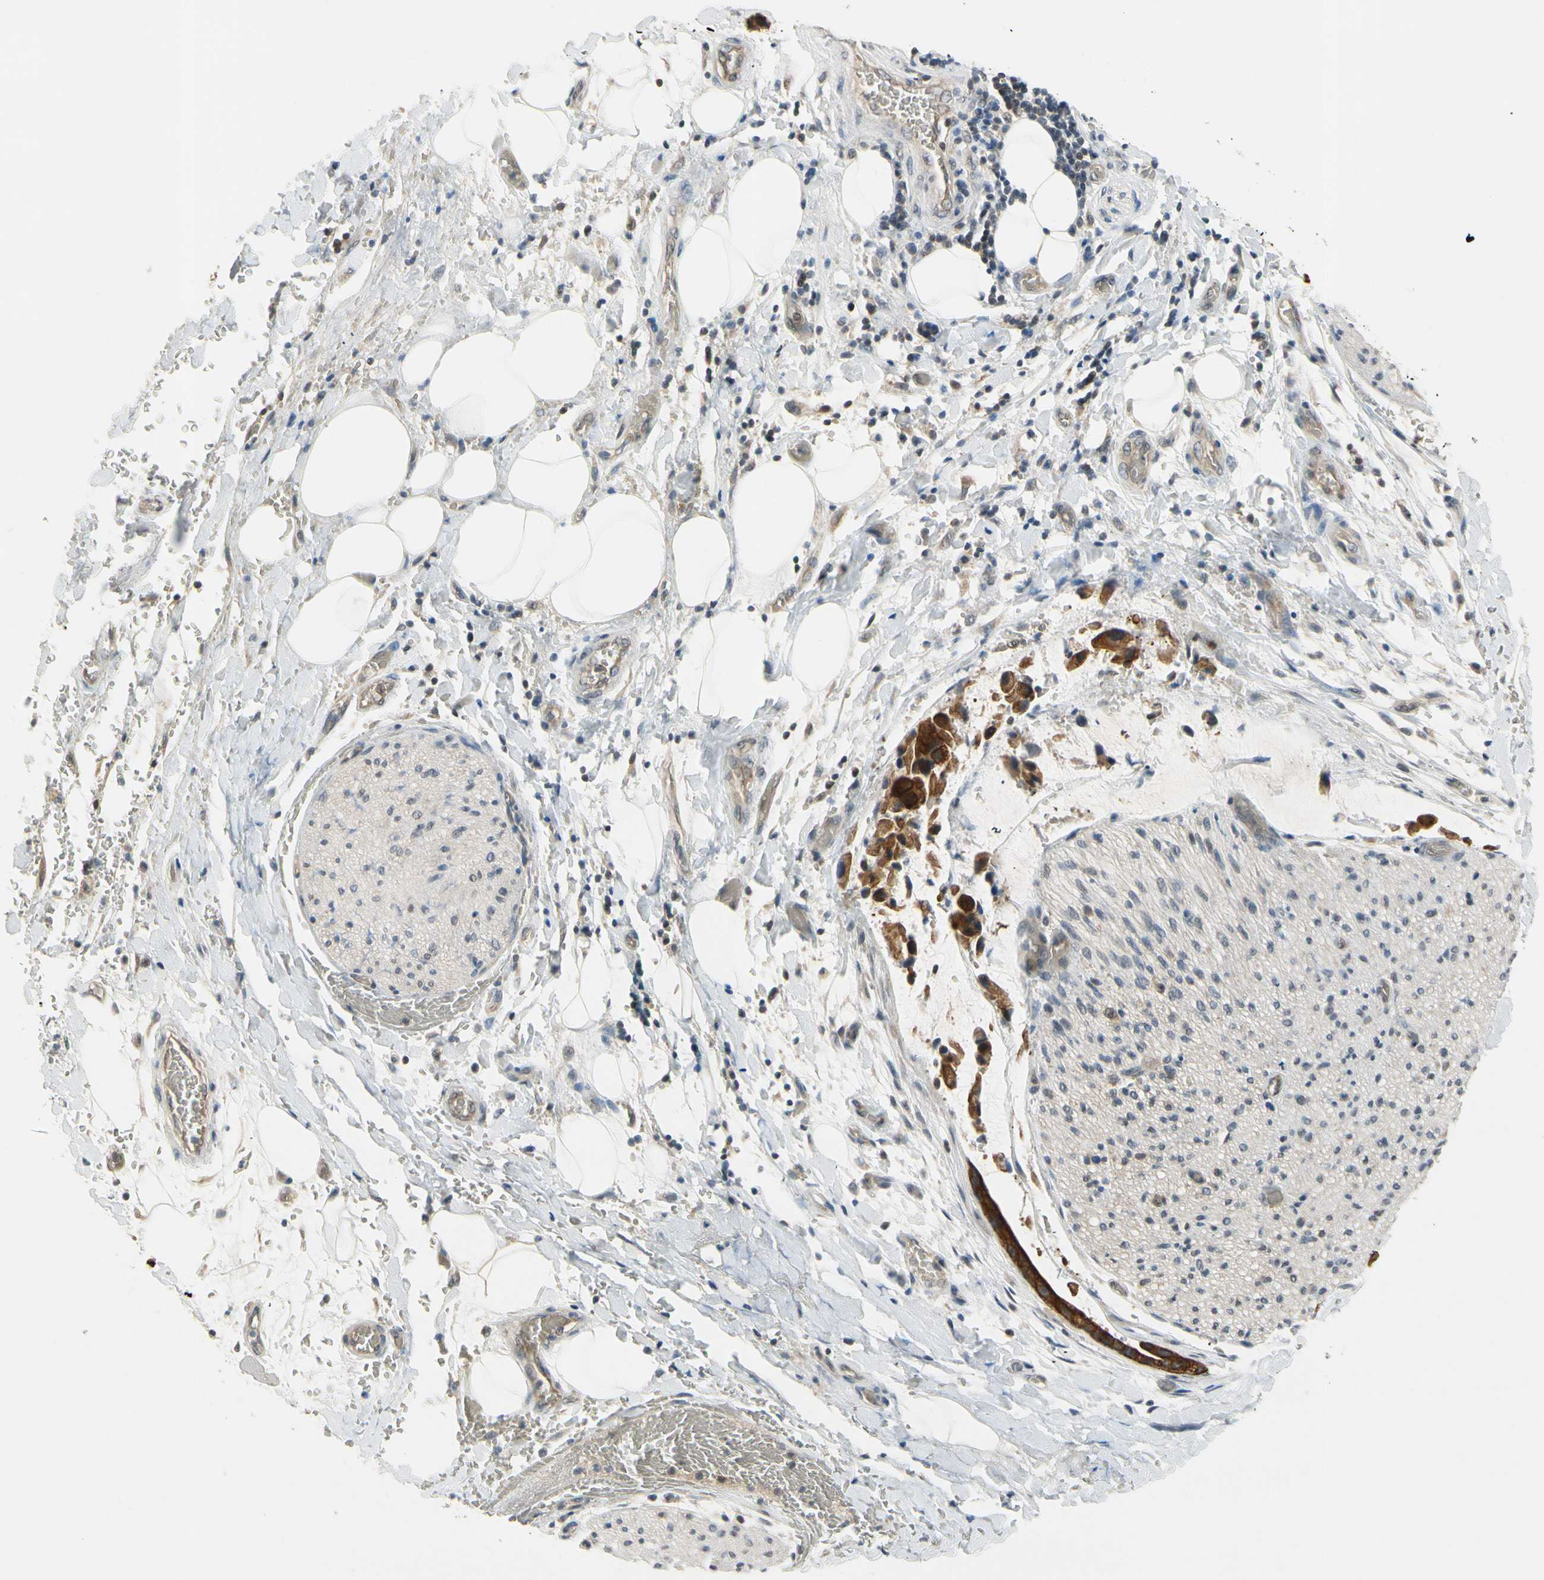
{"staining": {"intensity": "negative", "quantity": "none", "location": "none"}, "tissue": "adipose tissue", "cell_type": "Adipocytes", "image_type": "normal", "snomed": [{"axis": "morphology", "description": "Normal tissue, NOS"}, {"axis": "morphology", "description": "Cholangiocarcinoma"}, {"axis": "topography", "description": "Liver"}, {"axis": "topography", "description": "Peripheral nerve tissue"}], "caption": "IHC micrograph of unremarkable human adipose tissue stained for a protein (brown), which displays no positivity in adipocytes.", "gene": "TAF12", "patient": {"sex": "male", "age": 50}}